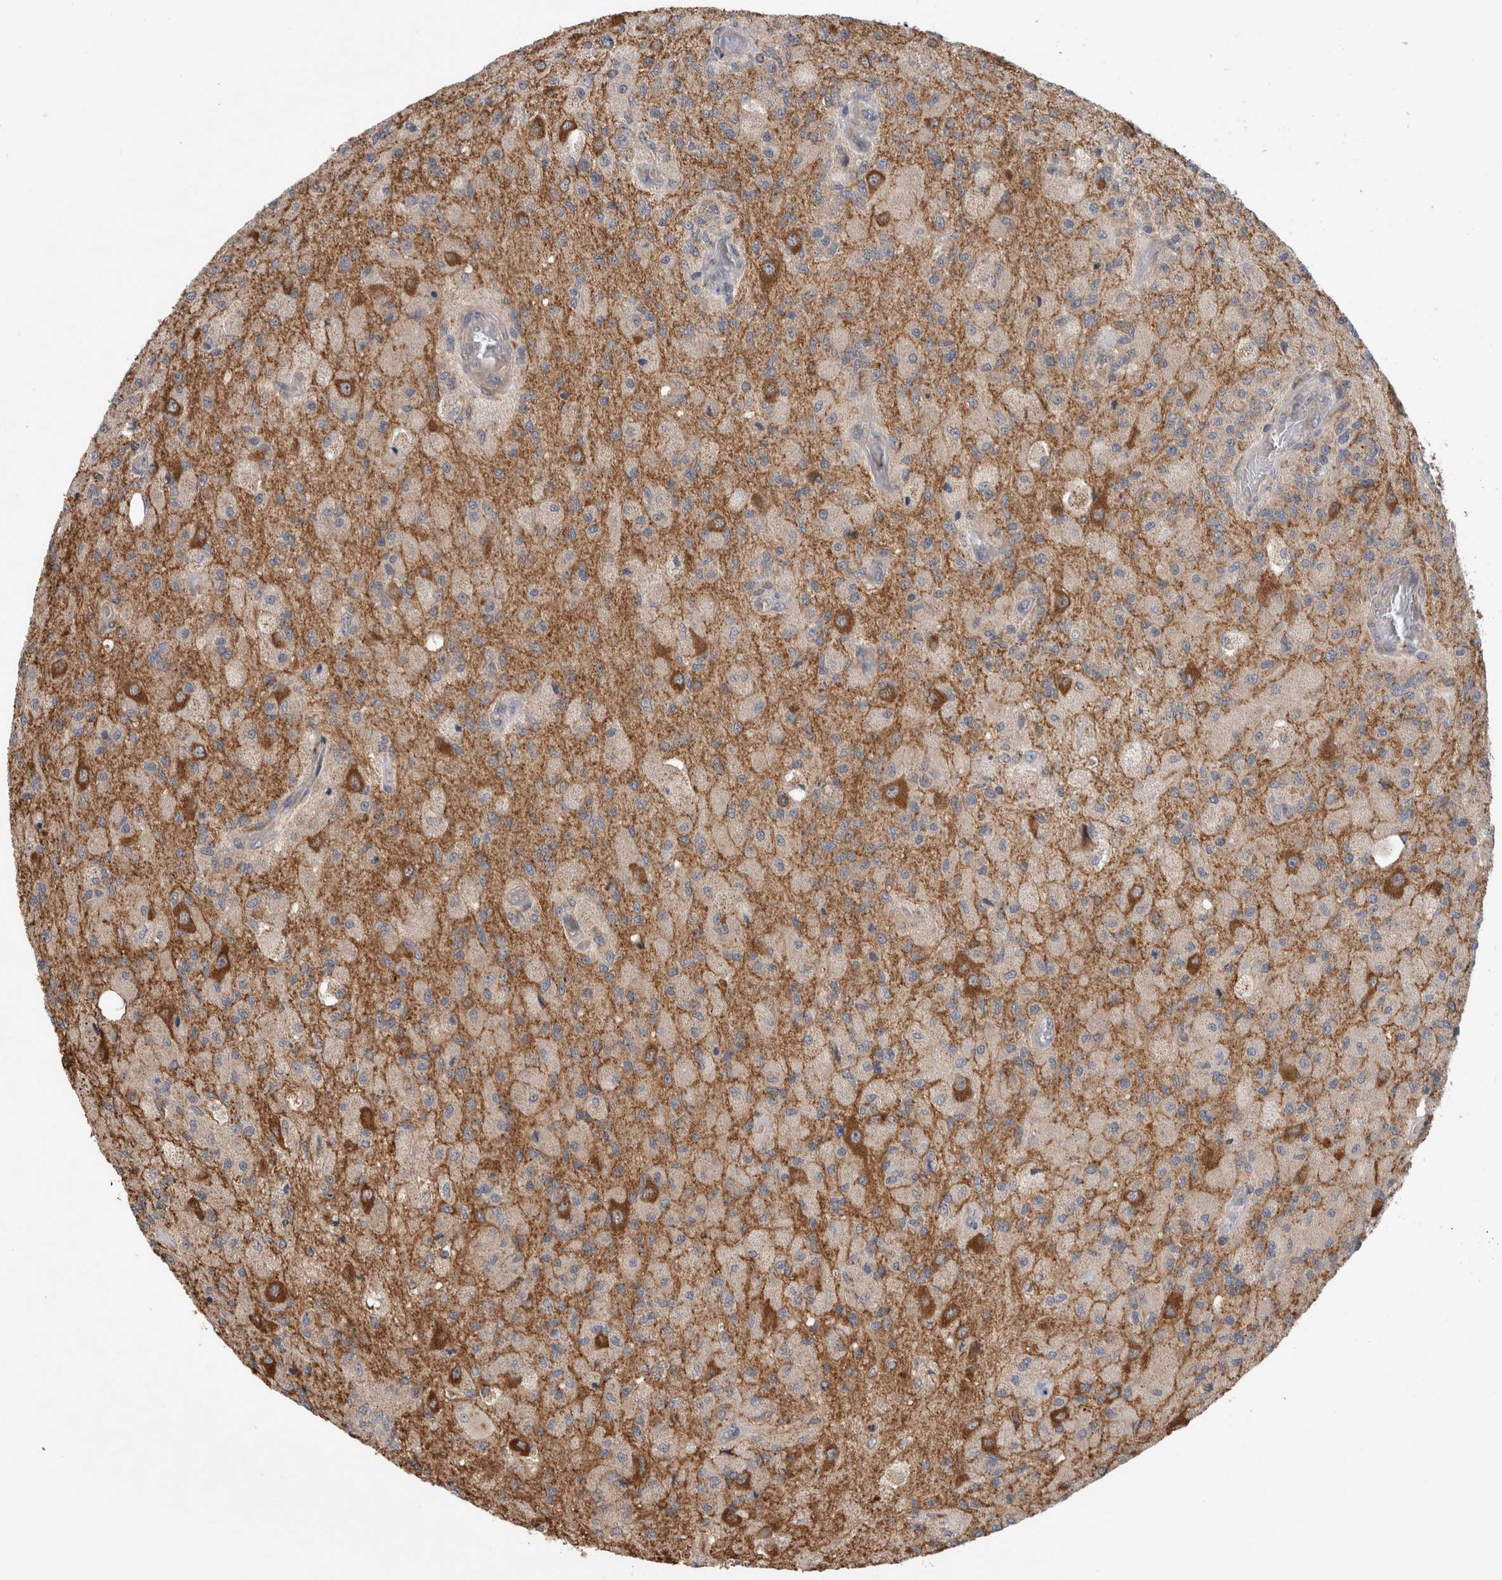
{"staining": {"intensity": "moderate", "quantity": "<25%", "location": "cytoplasmic/membranous"}, "tissue": "glioma", "cell_type": "Tumor cells", "image_type": "cancer", "snomed": [{"axis": "morphology", "description": "Normal tissue, NOS"}, {"axis": "morphology", "description": "Glioma, malignant, High grade"}, {"axis": "topography", "description": "Cerebral cortex"}], "caption": "A brown stain shows moderate cytoplasmic/membranous expression of a protein in human malignant glioma (high-grade) tumor cells. (DAB IHC with brightfield microscopy, high magnification).", "gene": "ADGRL3", "patient": {"sex": "male", "age": 77}}